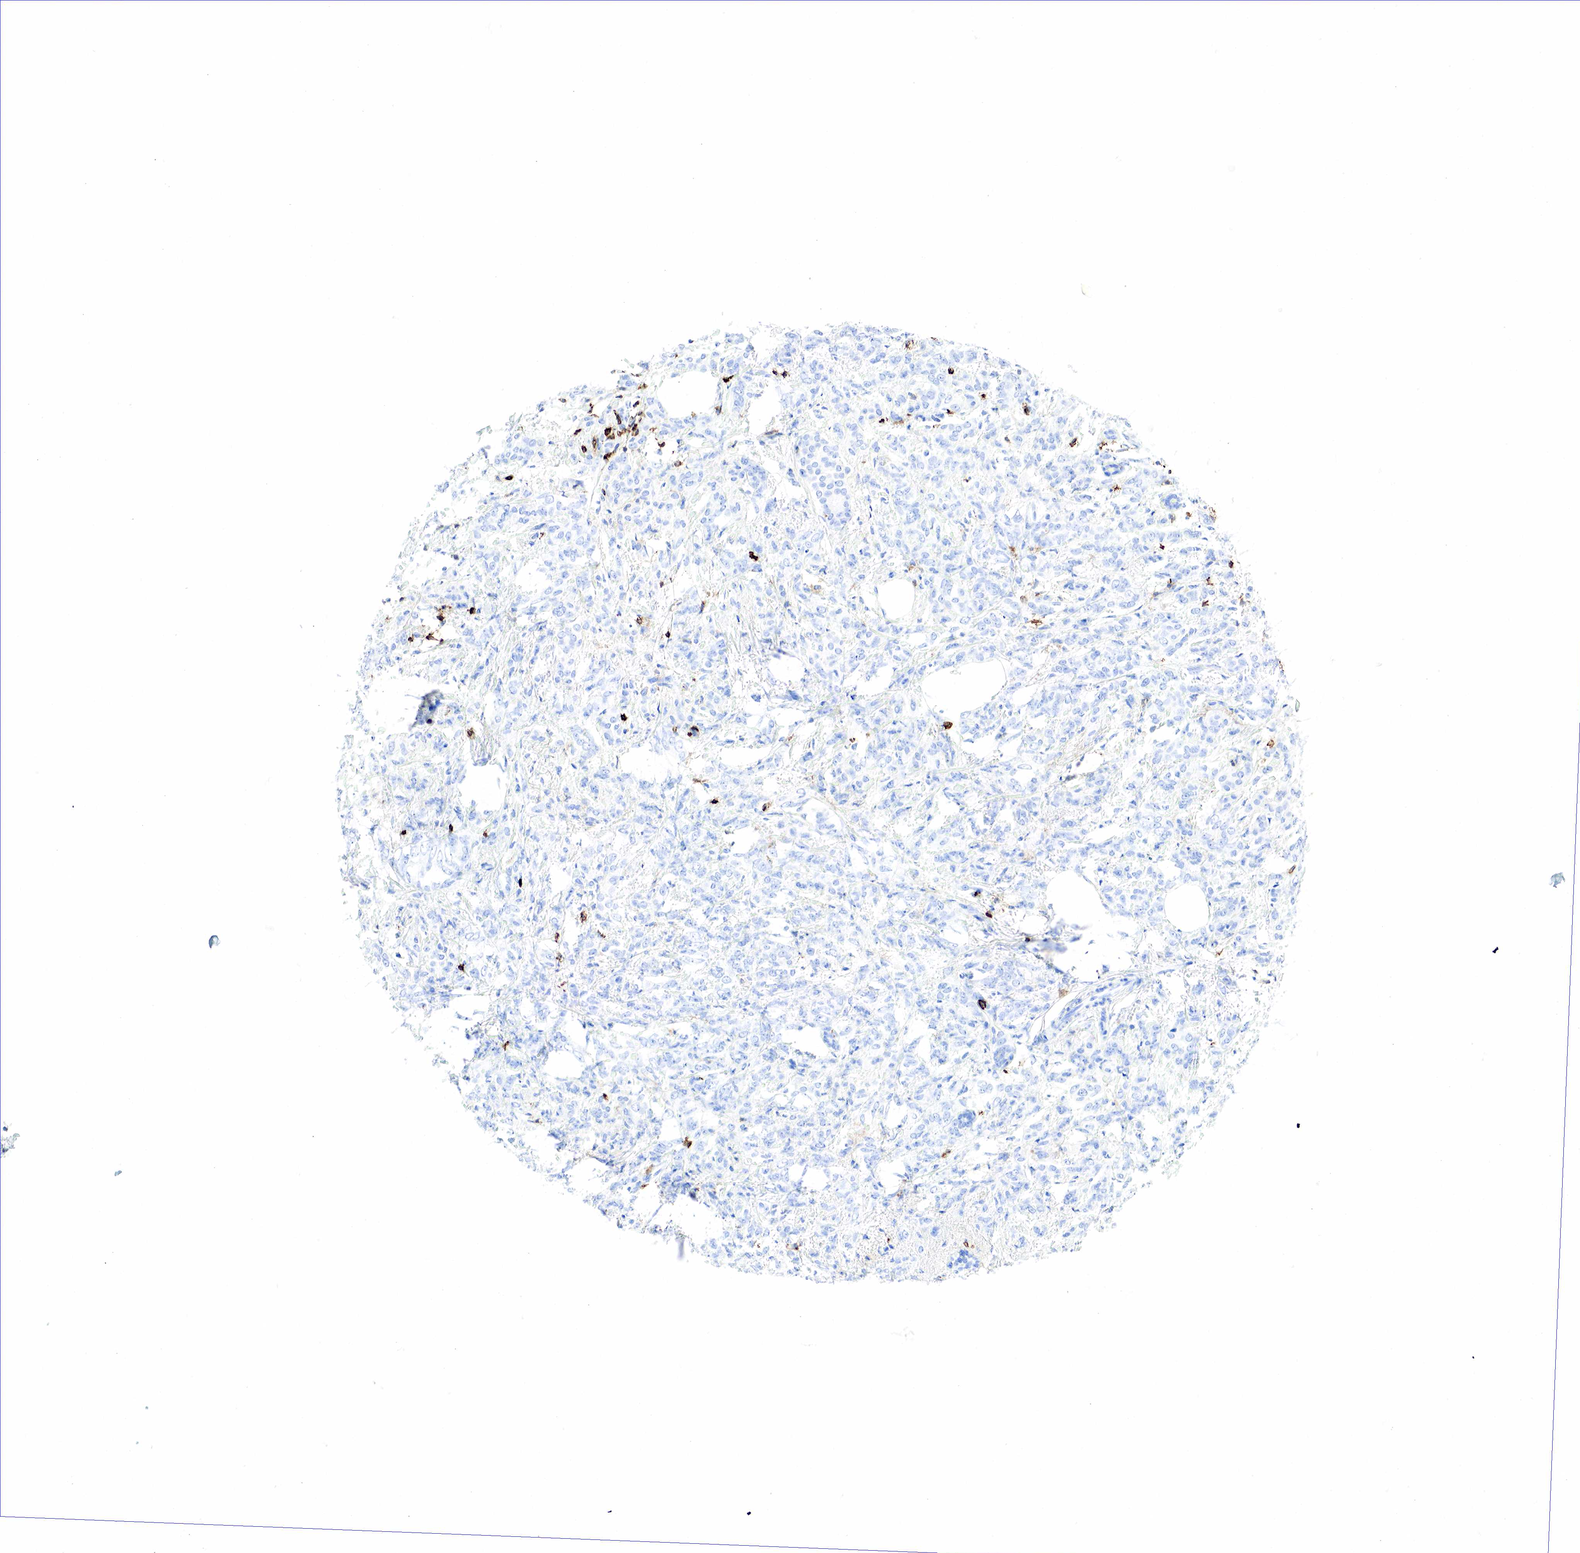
{"staining": {"intensity": "negative", "quantity": "none", "location": "none"}, "tissue": "breast cancer", "cell_type": "Tumor cells", "image_type": "cancer", "snomed": [{"axis": "morphology", "description": "Duct carcinoma"}, {"axis": "topography", "description": "Breast"}], "caption": "This is an IHC photomicrograph of invasive ductal carcinoma (breast). There is no expression in tumor cells.", "gene": "PTPRC", "patient": {"sex": "female", "age": 53}}